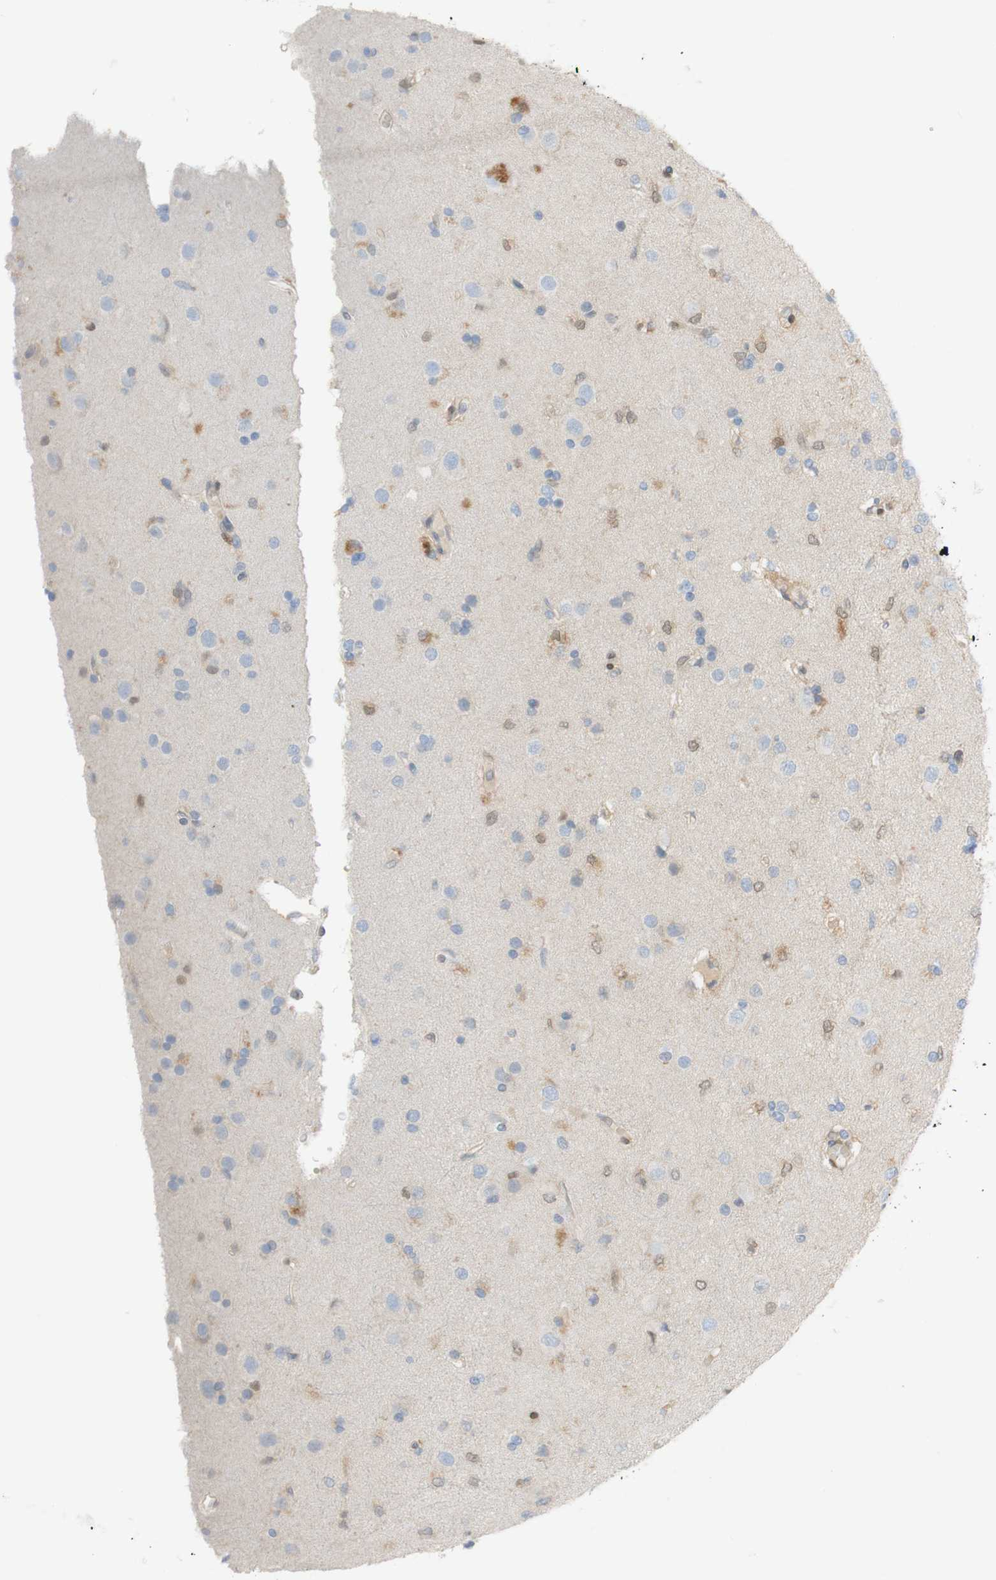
{"staining": {"intensity": "negative", "quantity": "none", "location": "none"}, "tissue": "glioma", "cell_type": "Tumor cells", "image_type": "cancer", "snomed": [{"axis": "morphology", "description": "Glioma, malignant, High grade"}, {"axis": "topography", "description": "Brain"}], "caption": "Image shows no protein positivity in tumor cells of malignant glioma (high-grade) tissue. The staining is performed using DAB brown chromogen with nuclei counter-stained in using hematoxylin.", "gene": "SELENBP1", "patient": {"sex": "female", "age": 59}}